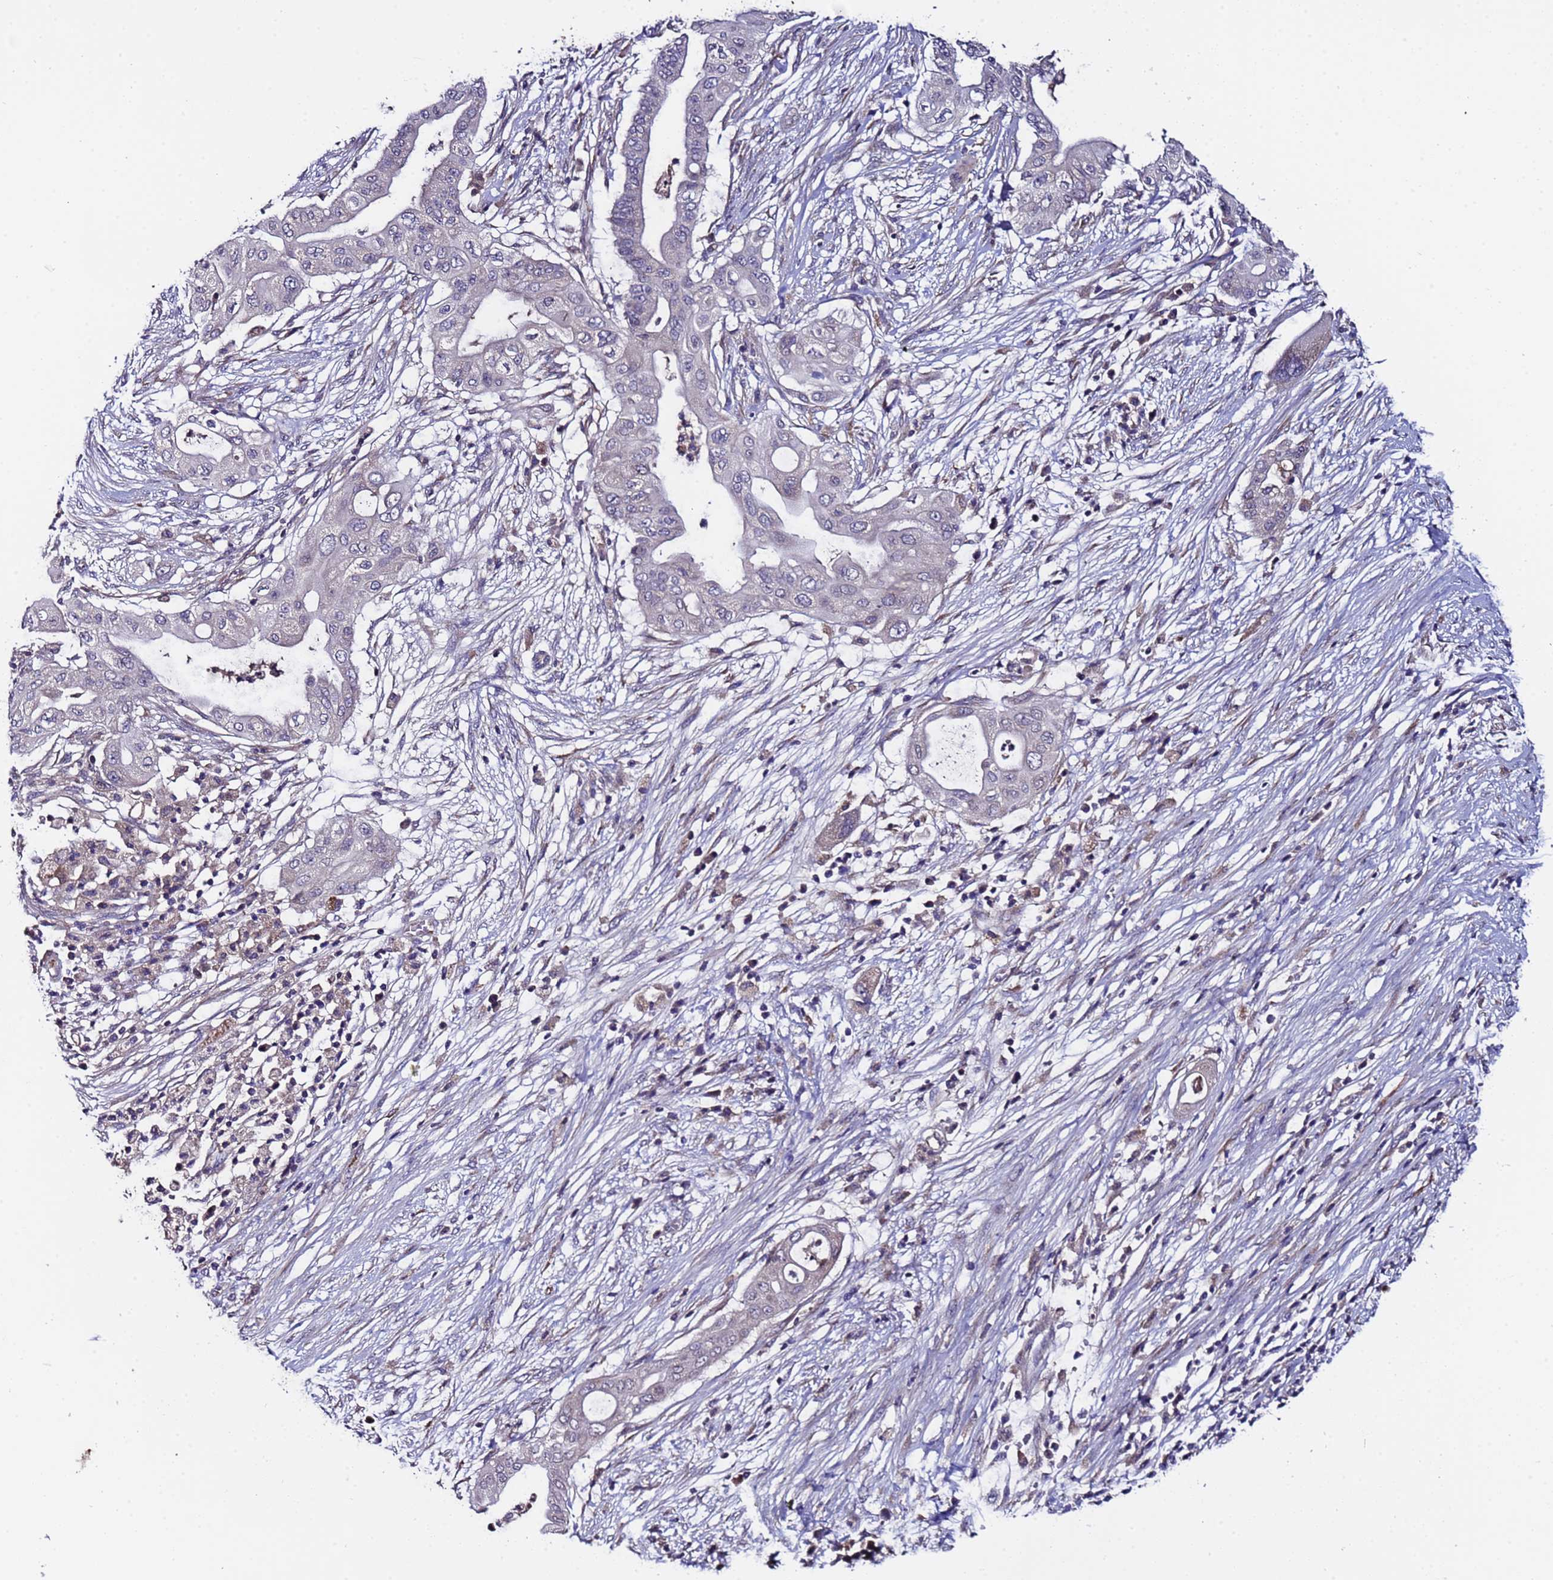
{"staining": {"intensity": "negative", "quantity": "none", "location": "none"}, "tissue": "pancreatic cancer", "cell_type": "Tumor cells", "image_type": "cancer", "snomed": [{"axis": "morphology", "description": "Adenocarcinoma, NOS"}, {"axis": "topography", "description": "Pancreas"}], "caption": "An image of human pancreatic cancer is negative for staining in tumor cells. (DAB (3,3'-diaminobenzidine) immunohistochemistry (IHC) visualized using brightfield microscopy, high magnification).", "gene": "ZNF248", "patient": {"sex": "male", "age": 68}}